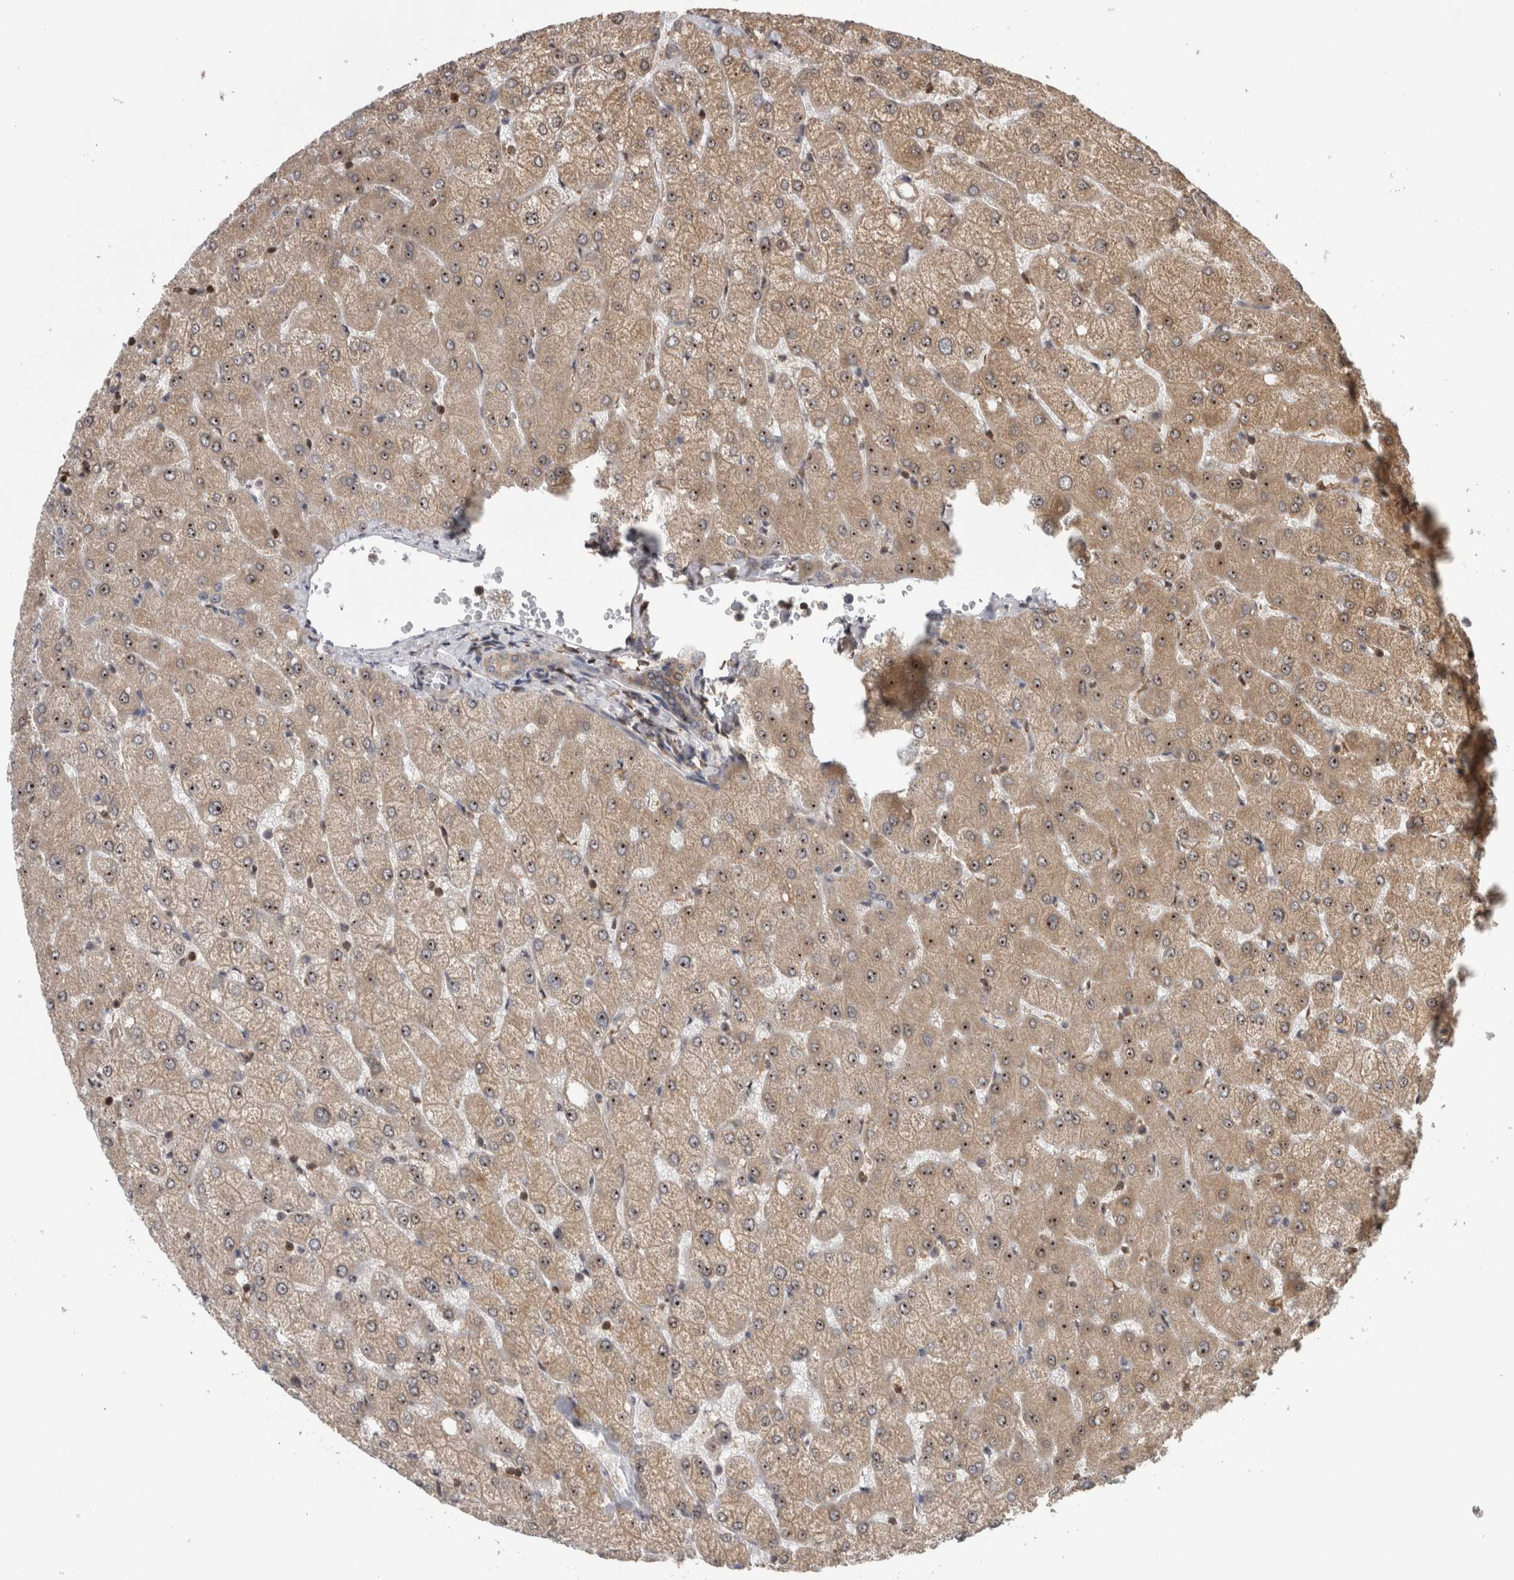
{"staining": {"intensity": "weak", "quantity": "25%-75%", "location": "cytoplasmic/membranous"}, "tissue": "liver", "cell_type": "Cholangiocytes", "image_type": "normal", "snomed": [{"axis": "morphology", "description": "Normal tissue, NOS"}, {"axis": "topography", "description": "Liver"}], "caption": "Protein expression analysis of normal human liver reveals weak cytoplasmic/membranous positivity in approximately 25%-75% of cholangiocytes. Nuclei are stained in blue.", "gene": "TDRD7", "patient": {"sex": "female", "age": 54}}